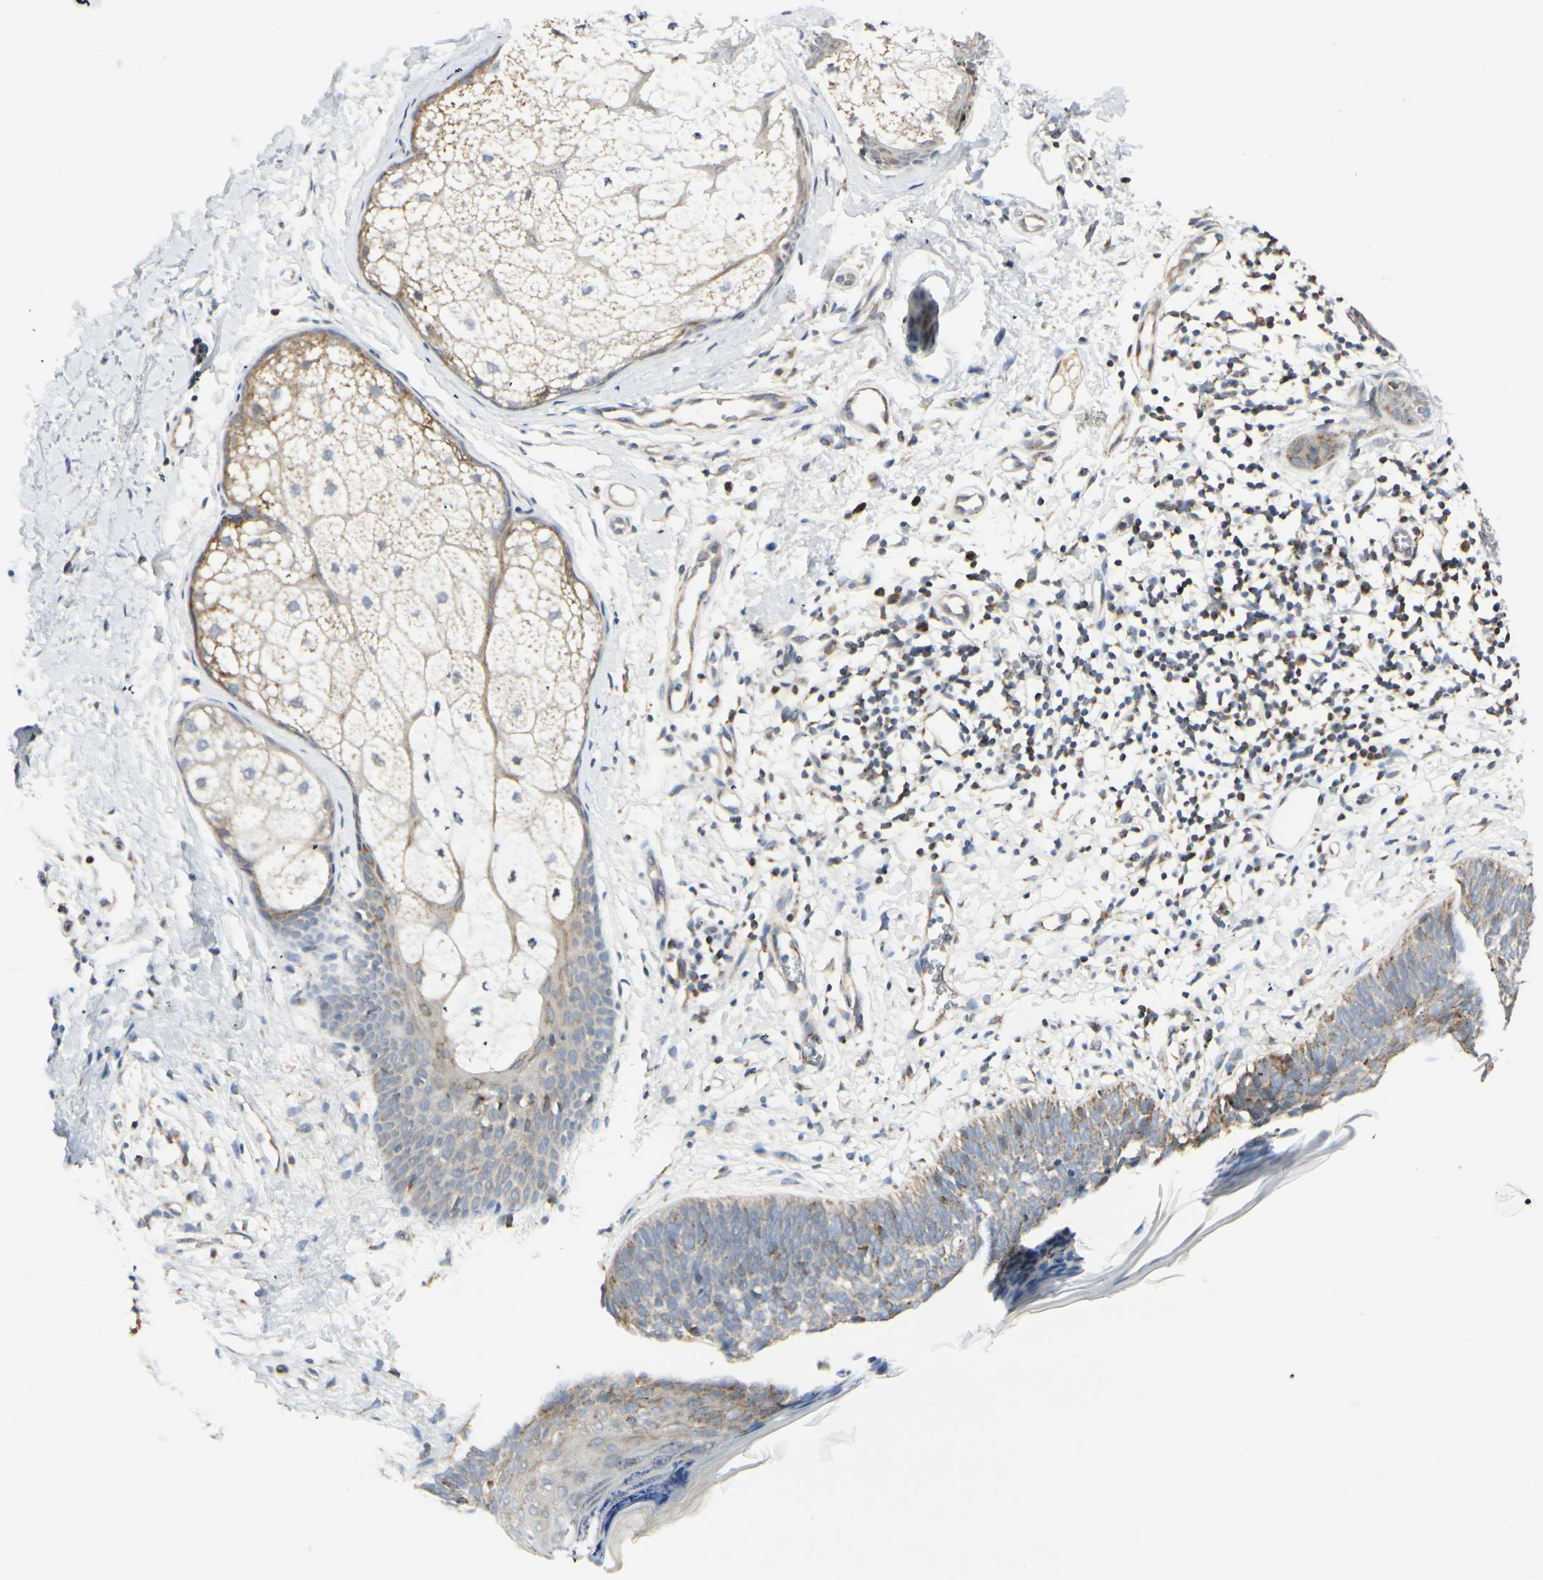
{"staining": {"intensity": "moderate", "quantity": ">75%", "location": "cytoplasmic/membranous"}, "tissue": "skin cancer", "cell_type": "Tumor cells", "image_type": "cancer", "snomed": [{"axis": "morphology", "description": "Normal tissue, NOS"}, {"axis": "morphology", "description": "Basal cell carcinoma"}, {"axis": "topography", "description": "Skin"}], "caption": "The histopathology image exhibits immunohistochemical staining of skin cancer. There is moderate cytoplasmic/membranous expression is seen in approximately >75% of tumor cells.", "gene": "ANKS6", "patient": {"sex": "male", "age": 71}}